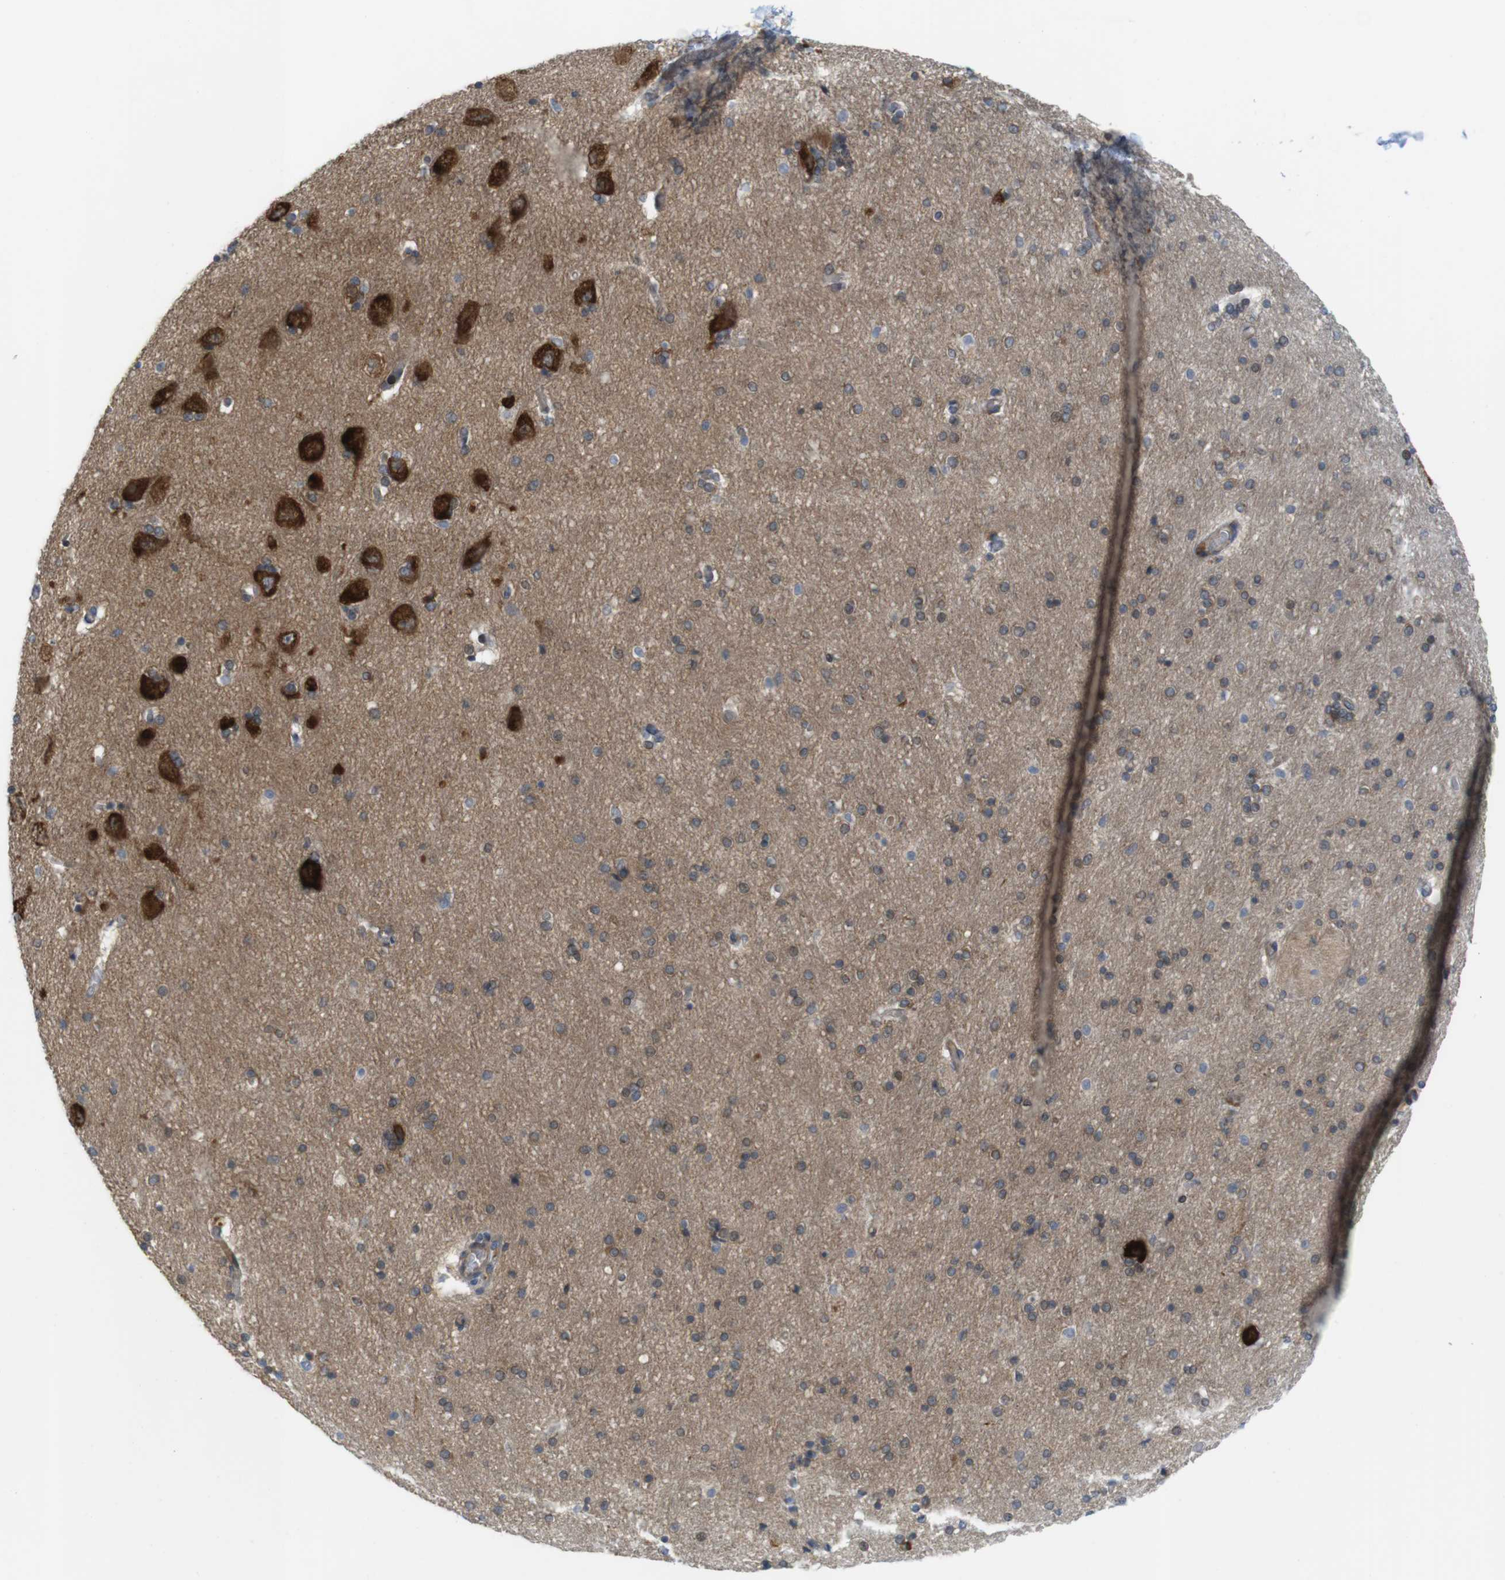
{"staining": {"intensity": "moderate", "quantity": "<25%", "location": "cytoplasmic/membranous"}, "tissue": "hippocampus", "cell_type": "Glial cells", "image_type": "normal", "snomed": [{"axis": "morphology", "description": "Normal tissue, NOS"}, {"axis": "topography", "description": "Hippocampus"}], "caption": "Unremarkable hippocampus exhibits moderate cytoplasmic/membranous positivity in about <25% of glial cells, visualized by immunohistochemistry.", "gene": "GJC3", "patient": {"sex": "female", "age": 54}}